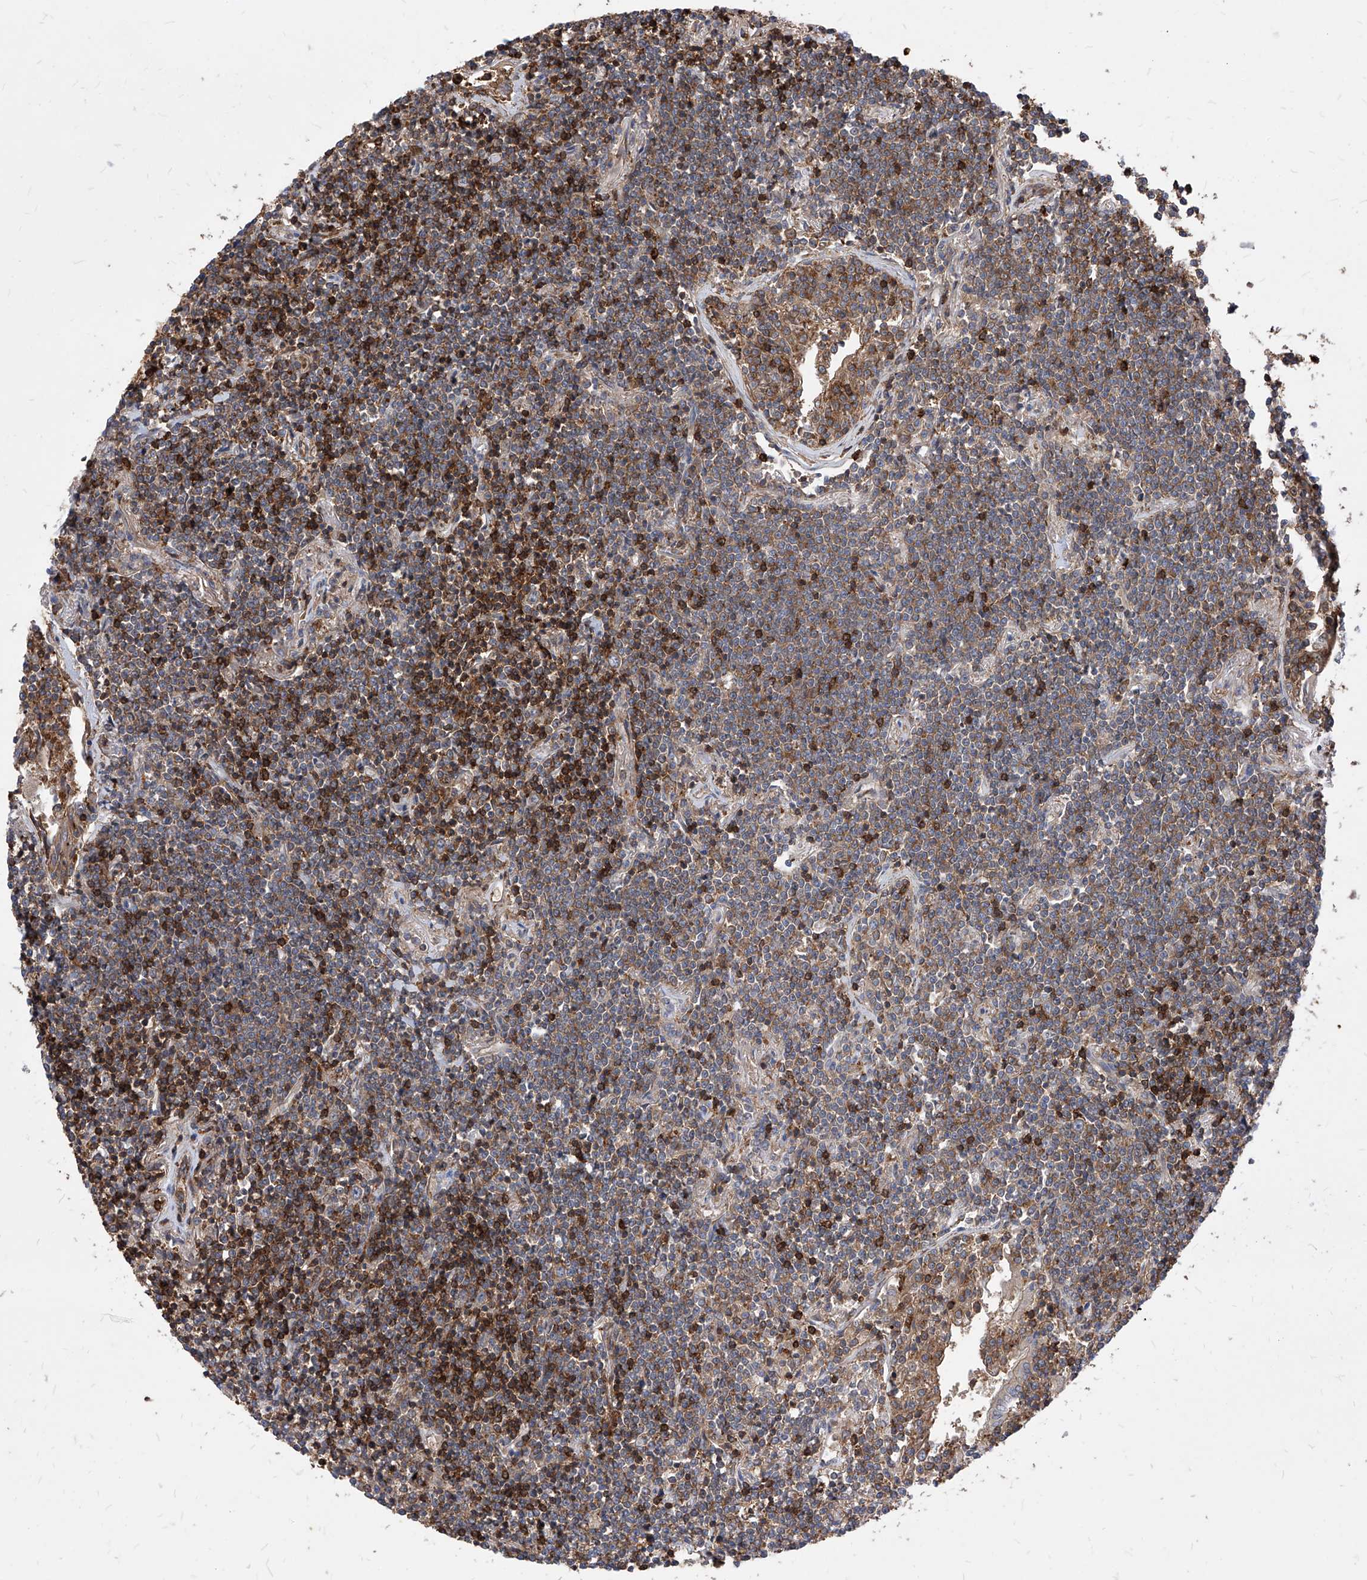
{"staining": {"intensity": "weak", "quantity": ">75%", "location": "cytoplasmic/membranous"}, "tissue": "lymphoma", "cell_type": "Tumor cells", "image_type": "cancer", "snomed": [{"axis": "morphology", "description": "Malignant lymphoma, non-Hodgkin's type, Low grade"}, {"axis": "topography", "description": "Lung"}], "caption": "Human malignant lymphoma, non-Hodgkin's type (low-grade) stained with a protein marker demonstrates weak staining in tumor cells.", "gene": "ABRACL", "patient": {"sex": "female", "age": 71}}